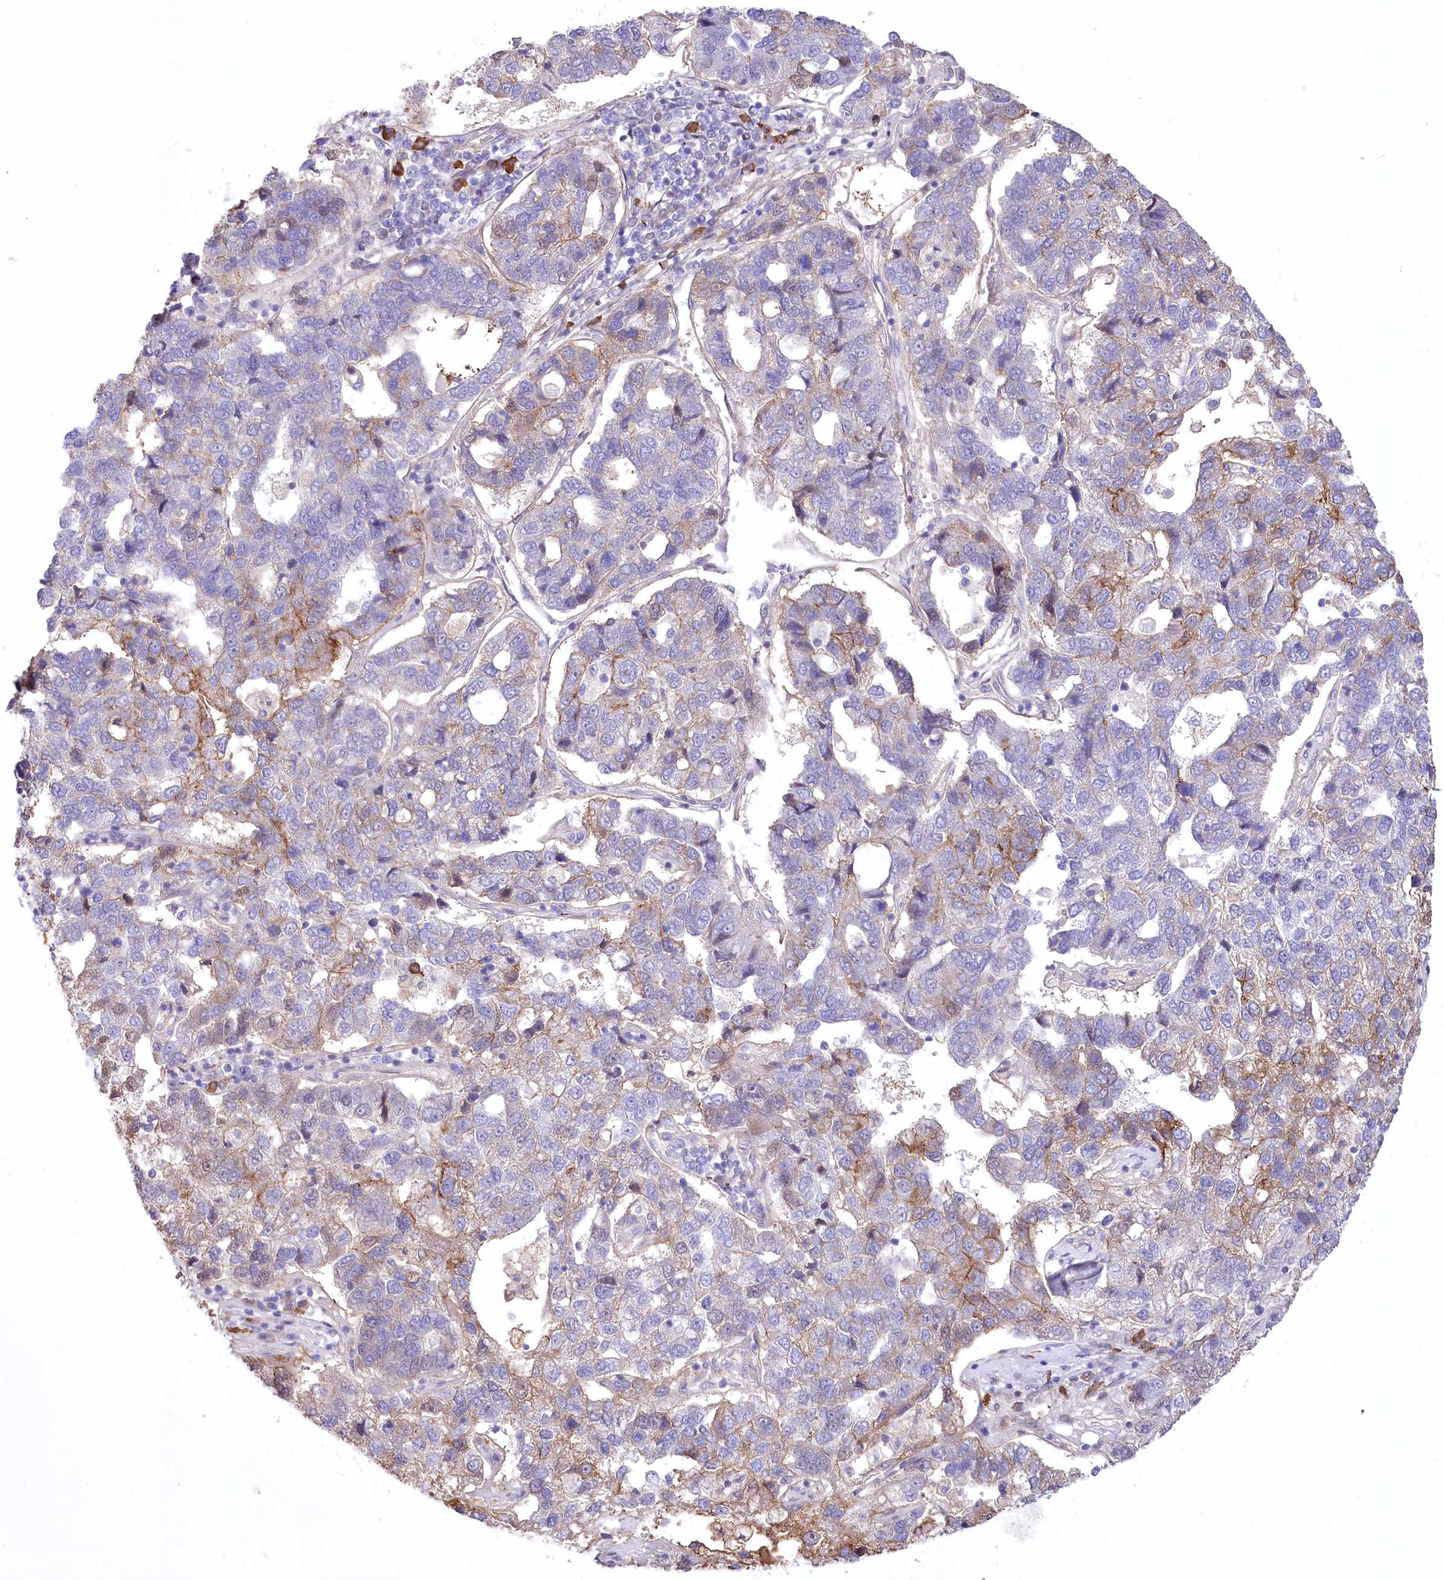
{"staining": {"intensity": "moderate", "quantity": "<25%", "location": "cytoplasmic/membranous"}, "tissue": "pancreatic cancer", "cell_type": "Tumor cells", "image_type": "cancer", "snomed": [{"axis": "morphology", "description": "Adenocarcinoma, NOS"}, {"axis": "topography", "description": "Pancreas"}], "caption": "A brown stain labels moderate cytoplasmic/membranous staining of a protein in human pancreatic adenocarcinoma tumor cells.", "gene": "CEP164", "patient": {"sex": "female", "age": 61}}